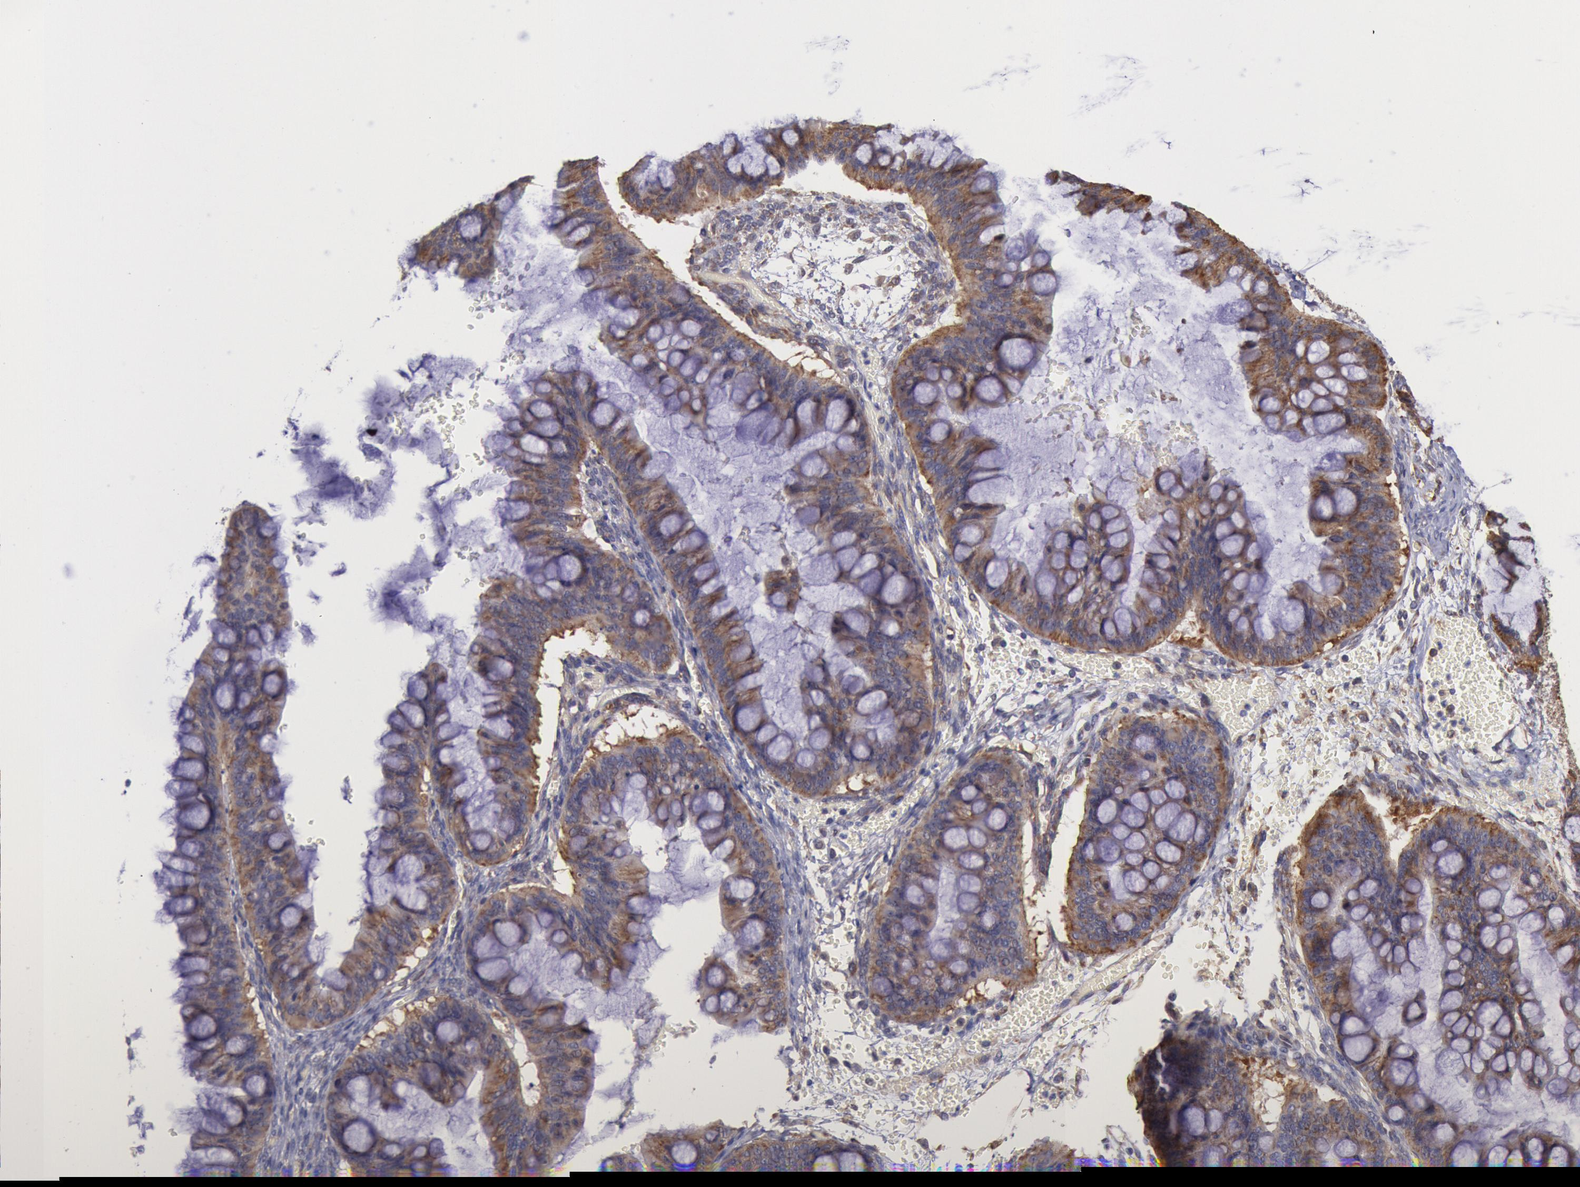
{"staining": {"intensity": "moderate", "quantity": ">75%", "location": "cytoplasmic/membranous"}, "tissue": "ovarian cancer", "cell_type": "Tumor cells", "image_type": "cancer", "snomed": [{"axis": "morphology", "description": "Cystadenocarcinoma, mucinous, NOS"}, {"axis": "topography", "description": "Ovary"}], "caption": "IHC micrograph of neoplastic tissue: human ovarian cancer stained using immunohistochemistry exhibits medium levels of moderate protein expression localized specifically in the cytoplasmic/membranous of tumor cells, appearing as a cytoplasmic/membranous brown color.", "gene": "DRG1", "patient": {"sex": "female", "age": 73}}